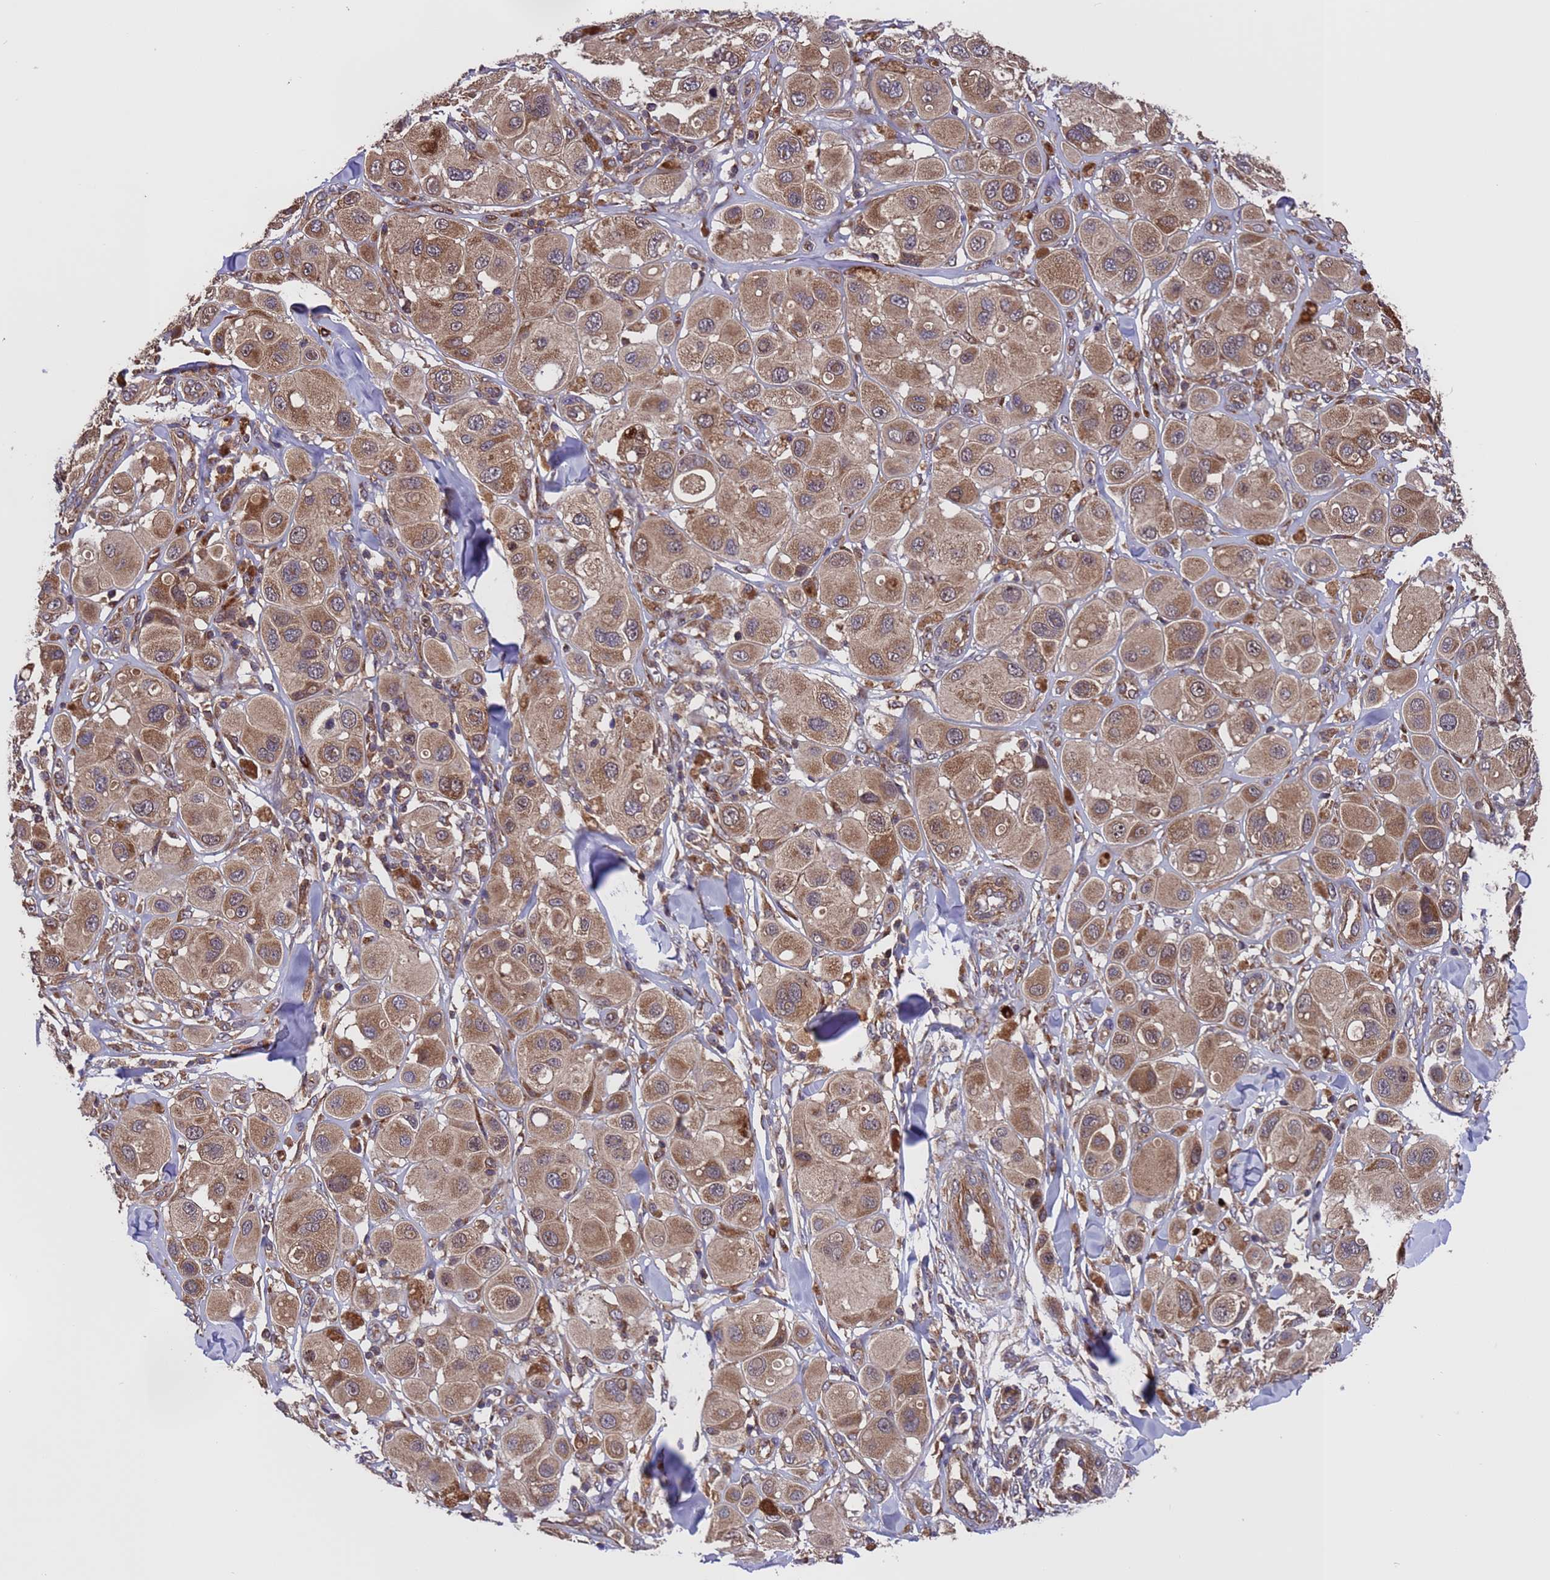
{"staining": {"intensity": "moderate", "quantity": ">75%", "location": "cytoplasmic/membranous"}, "tissue": "melanoma", "cell_type": "Tumor cells", "image_type": "cancer", "snomed": [{"axis": "morphology", "description": "Malignant melanoma, Metastatic site"}, {"axis": "topography", "description": "Skin"}], "caption": "Immunohistochemistry image of melanoma stained for a protein (brown), which demonstrates medium levels of moderate cytoplasmic/membranous positivity in about >75% of tumor cells.", "gene": "TSR3", "patient": {"sex": "male", "age": 41}}